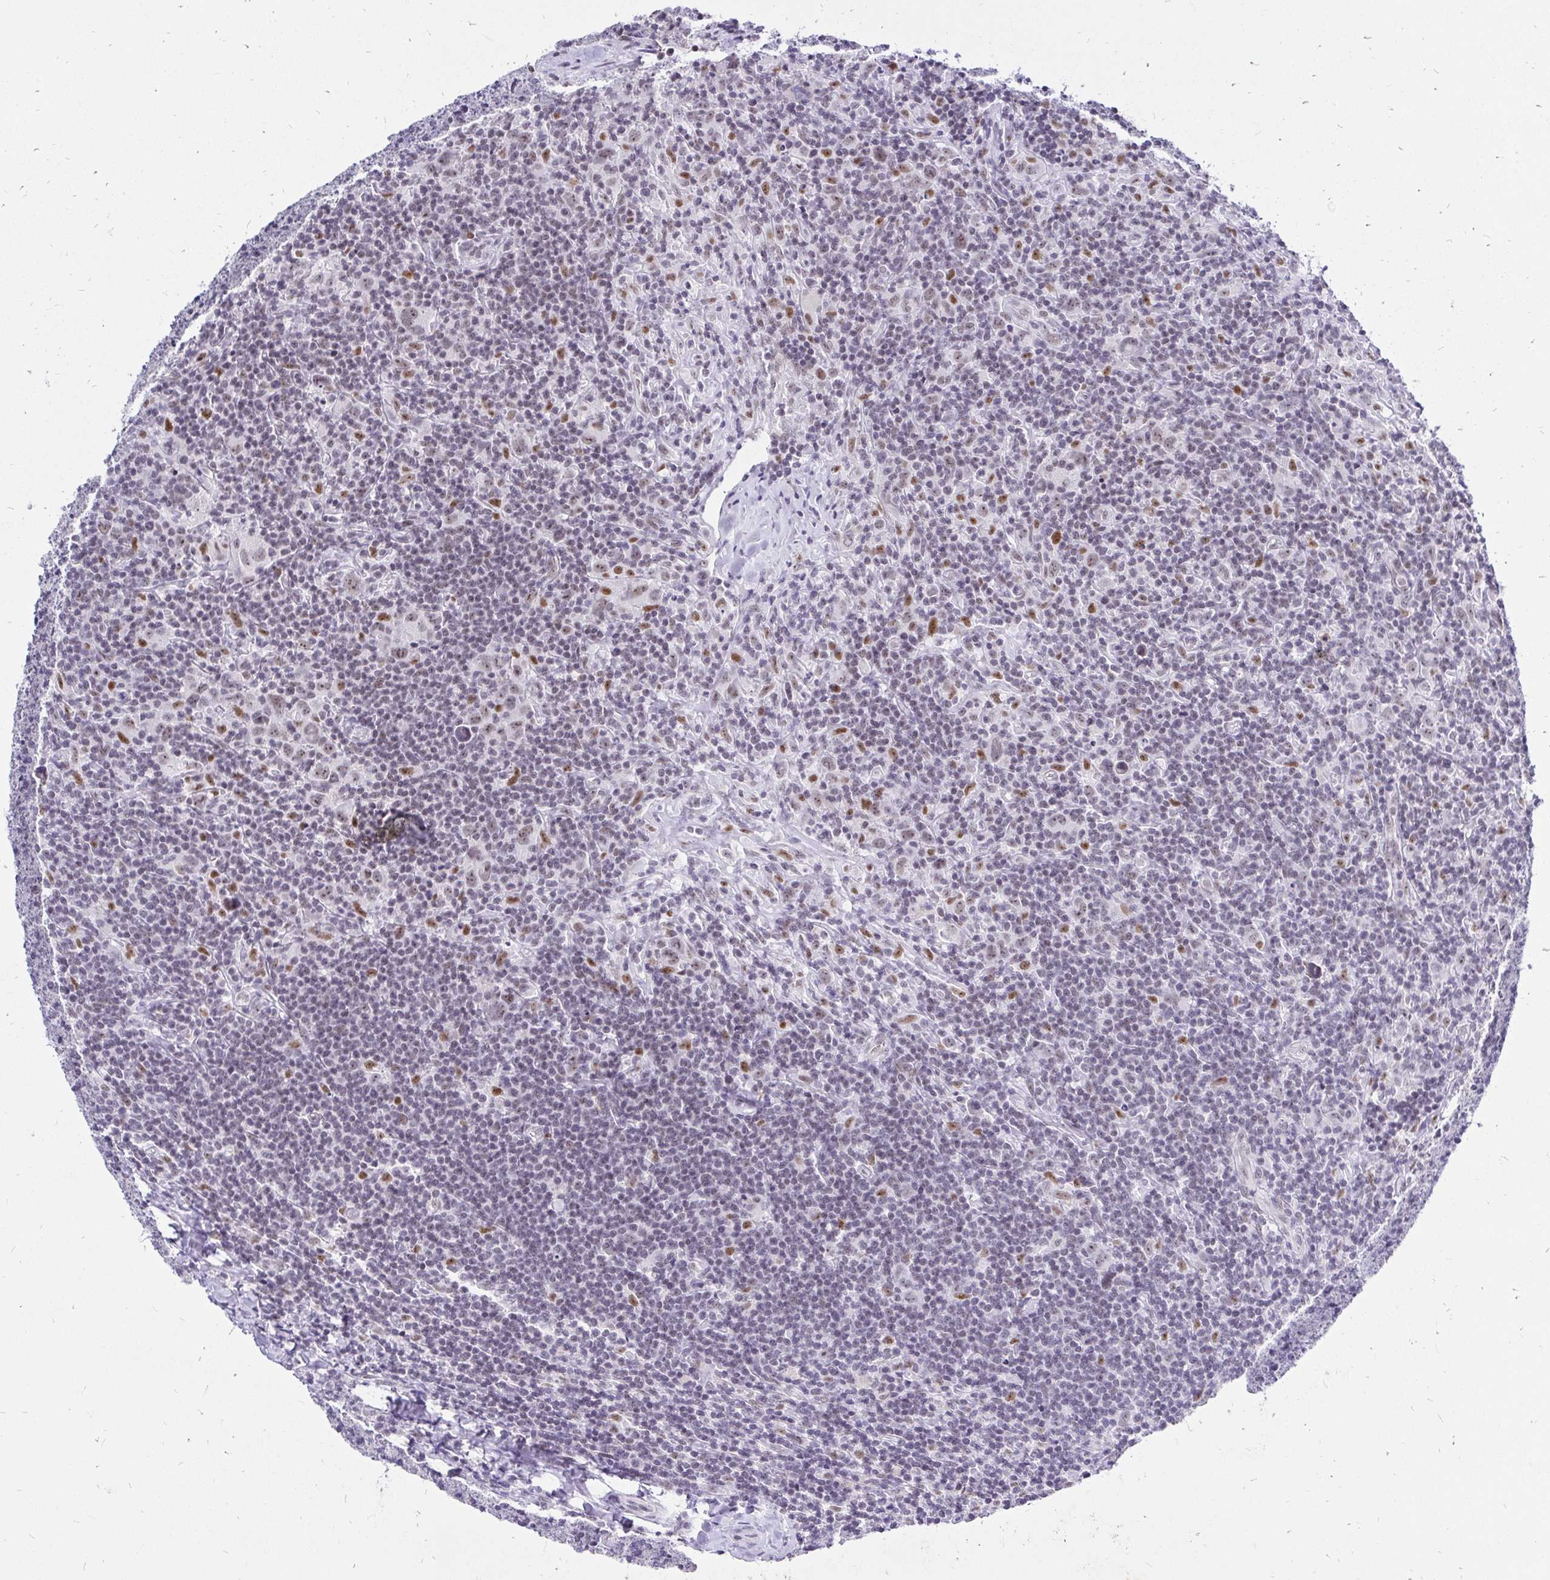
{"staining": {"intensity": "weak", "quantity": "25%-75%", "location": "nuclear"}, "tissue": "lymphoma", "cell_type": "Tumor cells", "image_type": "cancer", "snomed": [{"axis": "morphology", "description": "Hodgkin's disease, NOS"}, {"axis": "topography", "description": "Lymph node"}], "caption": "An immunohistochemistry micrograph of neoplastic tissue is shown. Protein staining in brown highlights weak nuclear positivity in Hodgkin's disease within tumor cells. (IHC, brightfield microscopy, high magnification).", "gene": "ZNF860", "patient": {"sex": "female", "age": 18}}